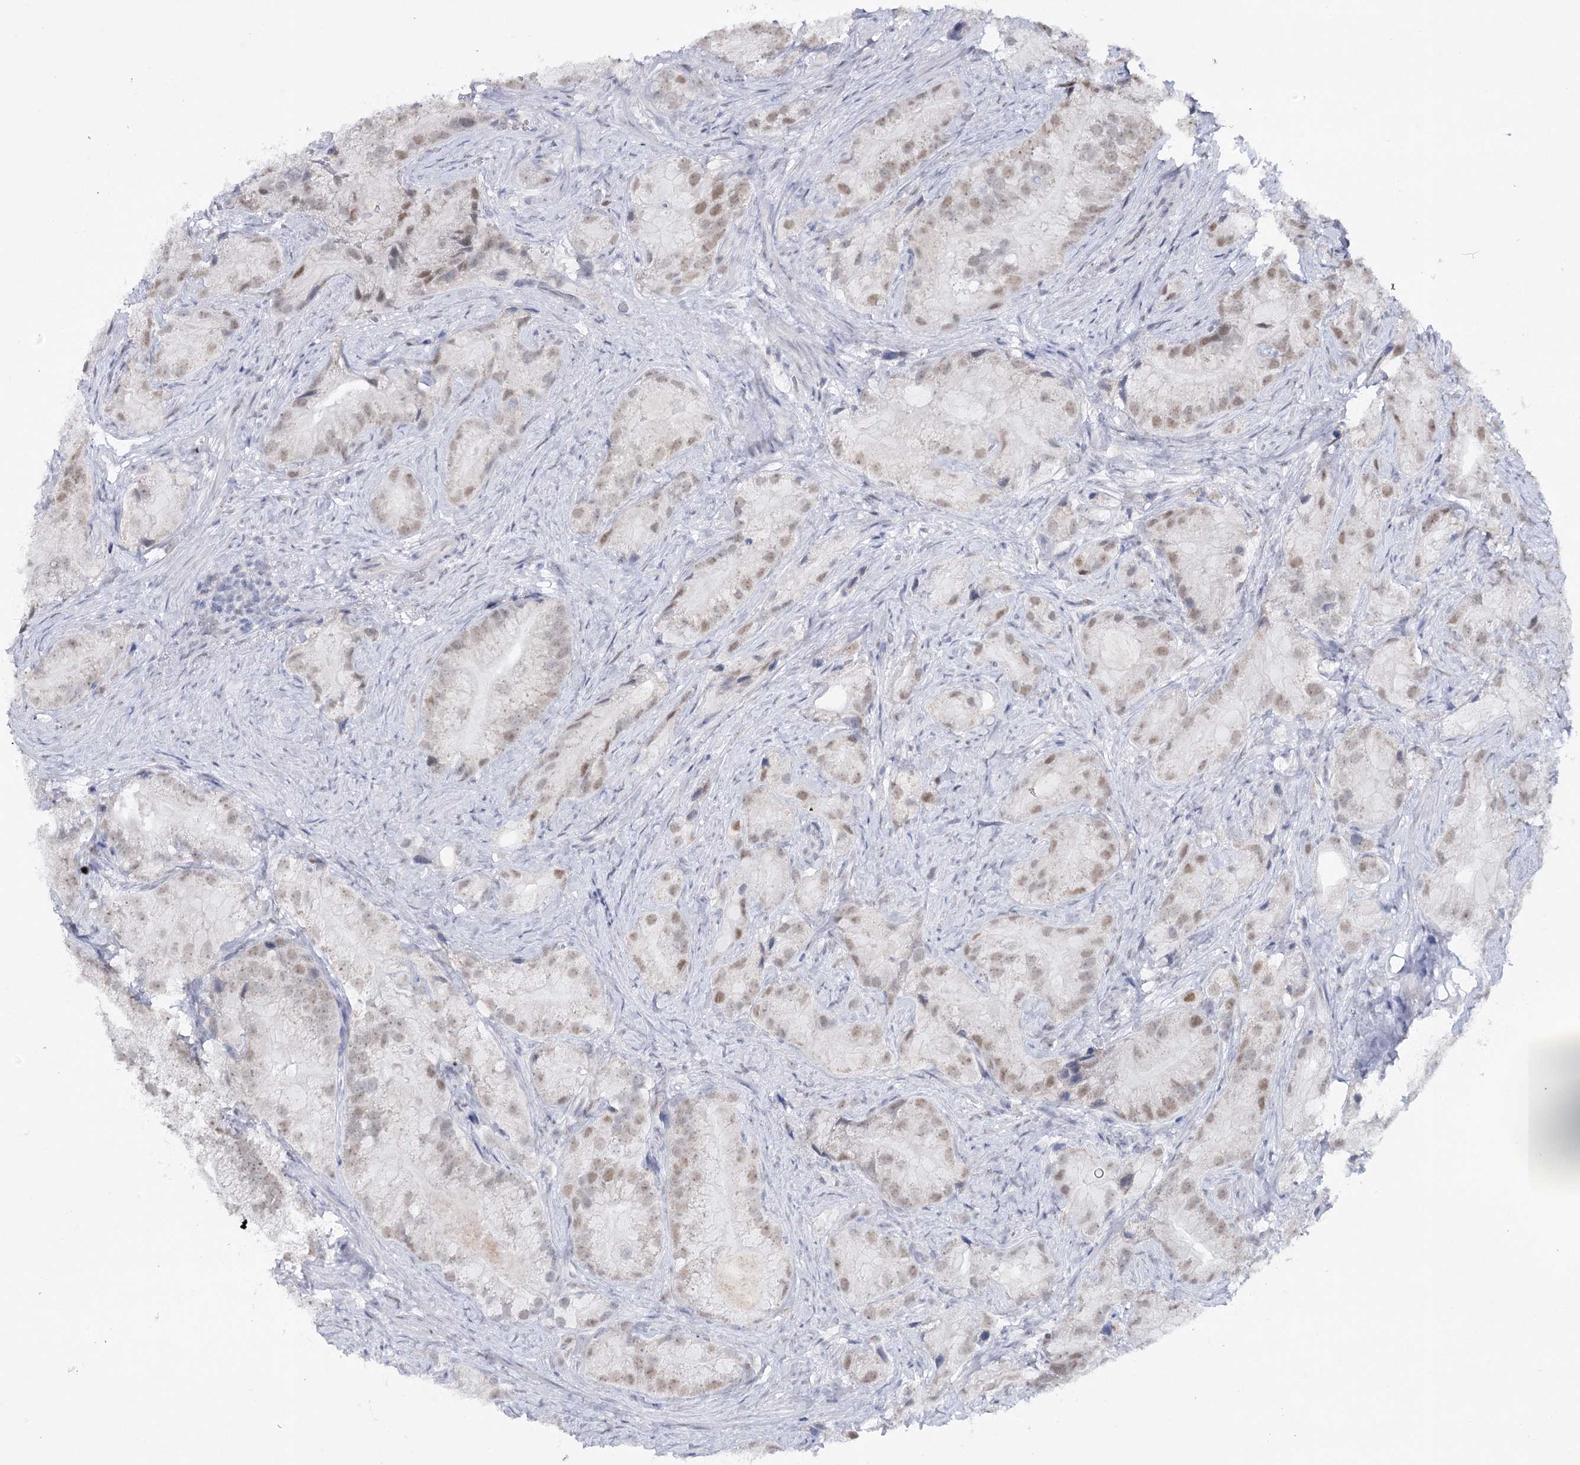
{"staining": {"intensity": "moderate", "quantity": ">75%", "location": "nuclear"}, "tissue": "prostate cancer", "cell_type": "Tumor cells", "image_type": "cancer", "snomed": [{"axis": "morphology", "description": "Adenocarcinoma, Low grade"}, {"axis": "topography", "description": "Prostate"}], "caption": "Immunohistochemical staining of adenocarcinoma (low-grade) (prostate) shows medium levels of moderate nuclear protein staining in approximately >75% of tumor cells.", "gene": "ZC3H8", "patient": {"sex": "male", "age": 71}}